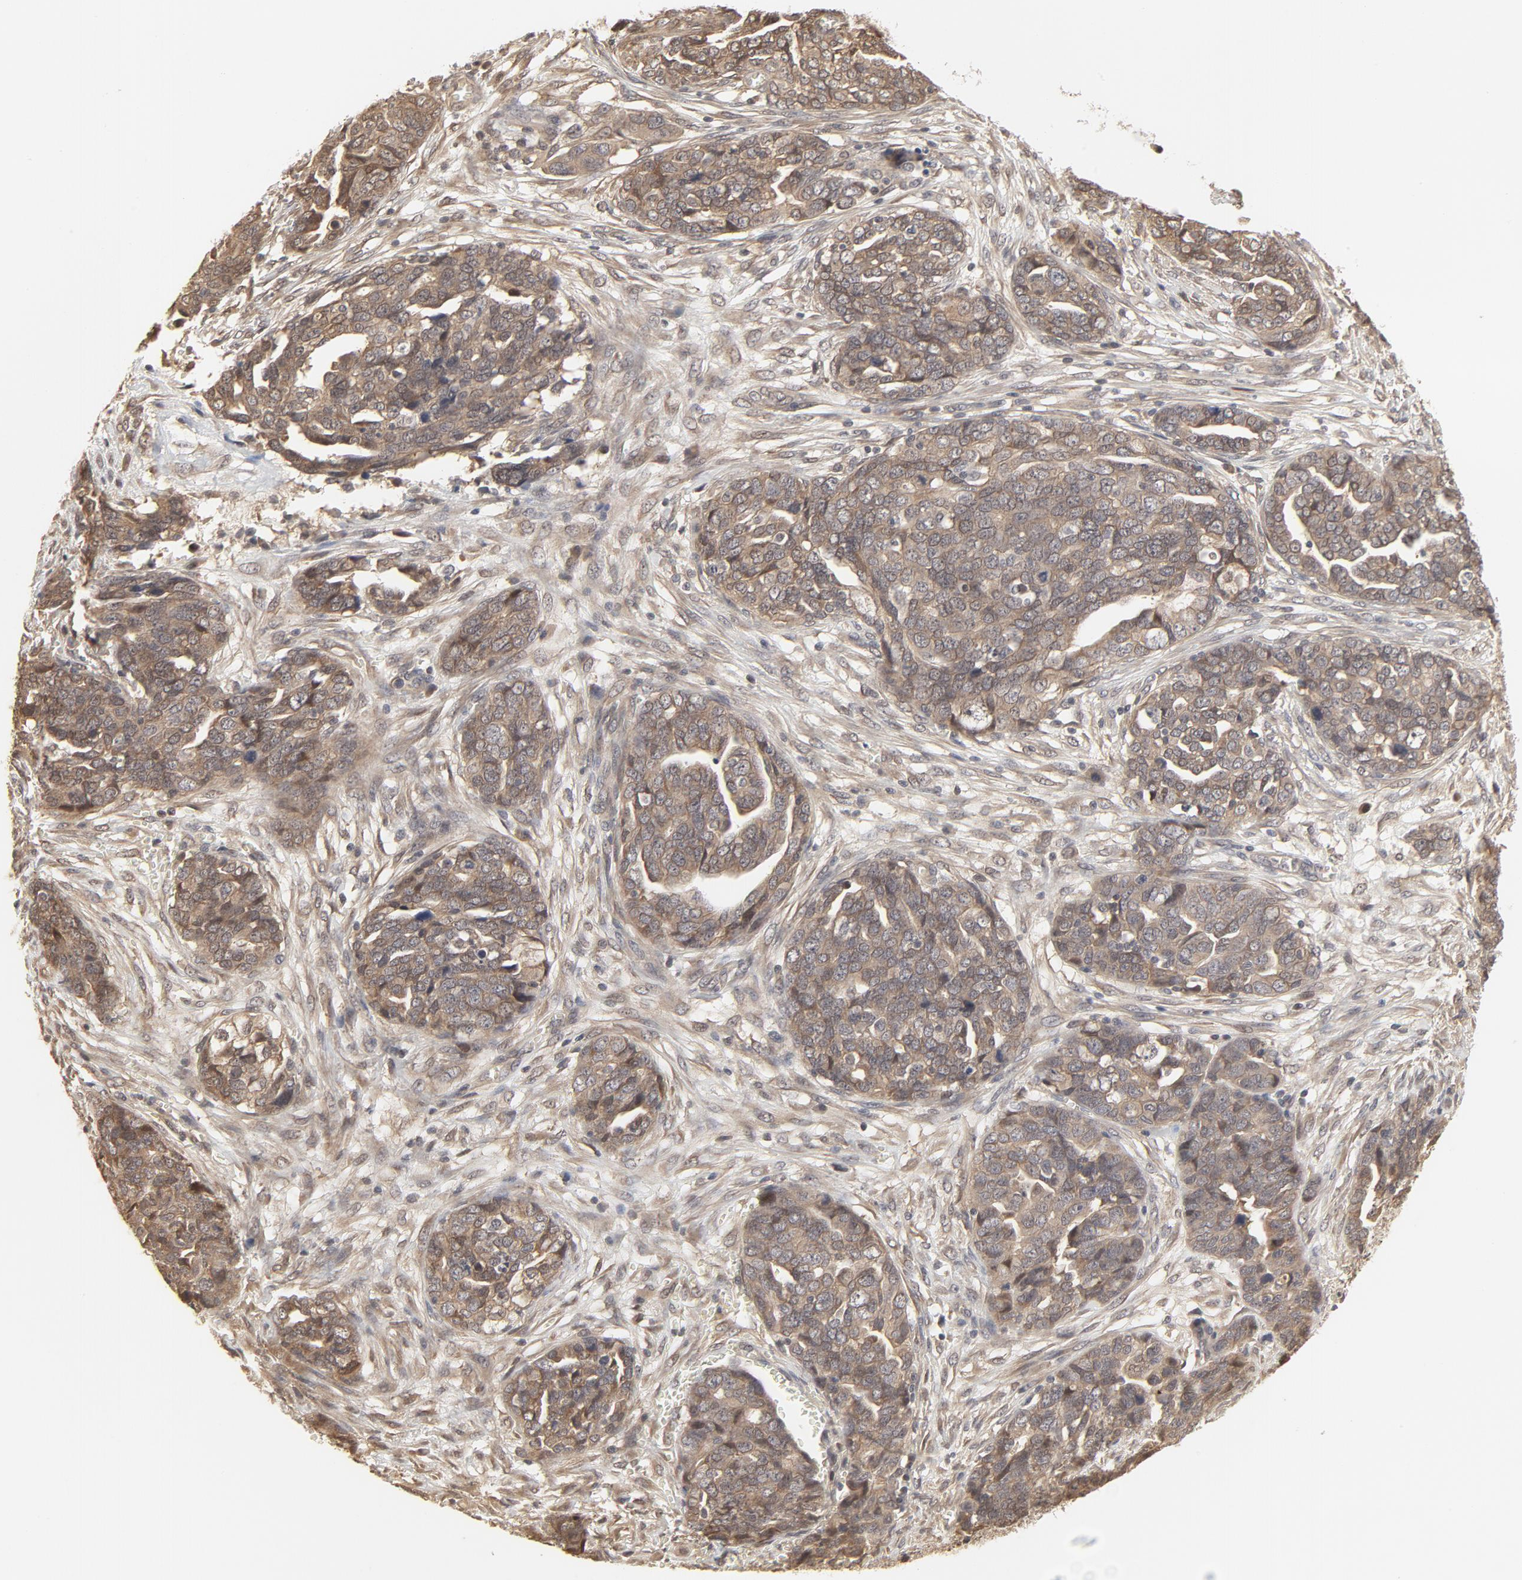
{"staining": {"intensity": "weak", "quantity": ">75%", "location": "cytoplasmic/membranous,nuclear"}, "tissue": "ovarian cancer", "cell_type": "Tumor cells", "image_type": "cancer", "snomed": [{"axis": "morphology", "description": "Normal tissue, NOS"}, {"axis": "morphology", "description": "Cystadenocarcinoma, serous, NOS"}, {"axis": "topography", "description": "Fallopian tube"}, {"axis": "topography", "description": "Ovary"}], "caption": "Immunohistochemical staining of human ovarian serous cystadenocarcinoma demonstrates low levels of weak cytoplasmic/membranous and nuclear protein staining in about >75% of tumor cells.", "gene": "NEDD8", "patient": {"sex": "female", "age": 56}}